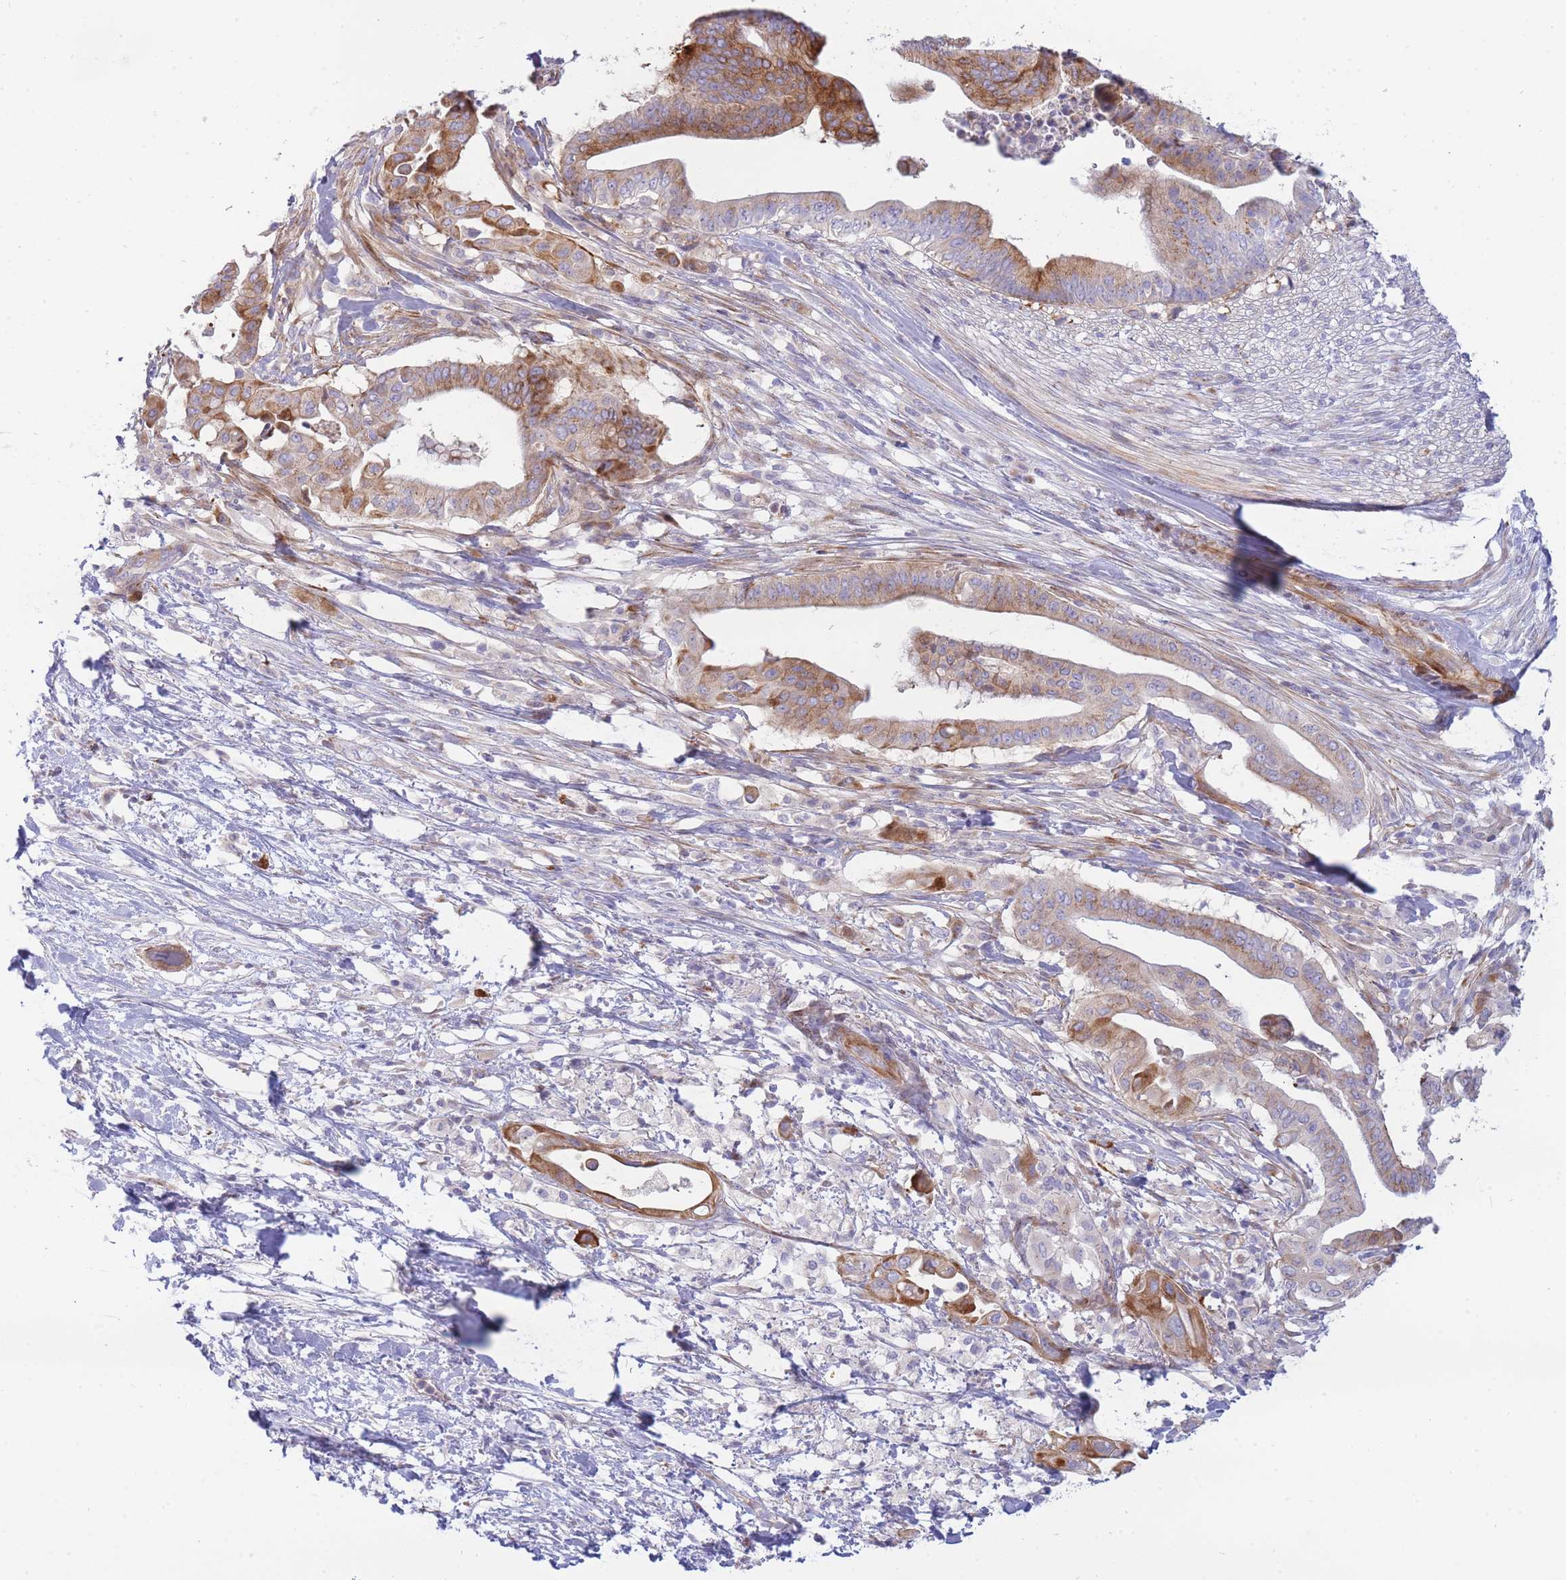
{"staining": {"intensity": "moderate", "quantity": ">75%", "location": "cytoplasmic/membranous"}, "tissue": "pancreatic cancer", "cell_type": "Tumor cells", "image_type": "cancer", "snomed": [{"axis": "morphology", "description": "Adenocarcinoma, NOS"}, {"axis": "topography", "description": "Pancreas"}], "caption": "Protein expression analysis of pancreatic adenocarcinoma shows moderate cytoplasmic/membranous staining in about >75% of tumor cells. (DAB IHC, brown staining for protein, blue staining for nuclei).", "gene": "ATP5MC2", "patient": {"sex": "male", "age": 68}}